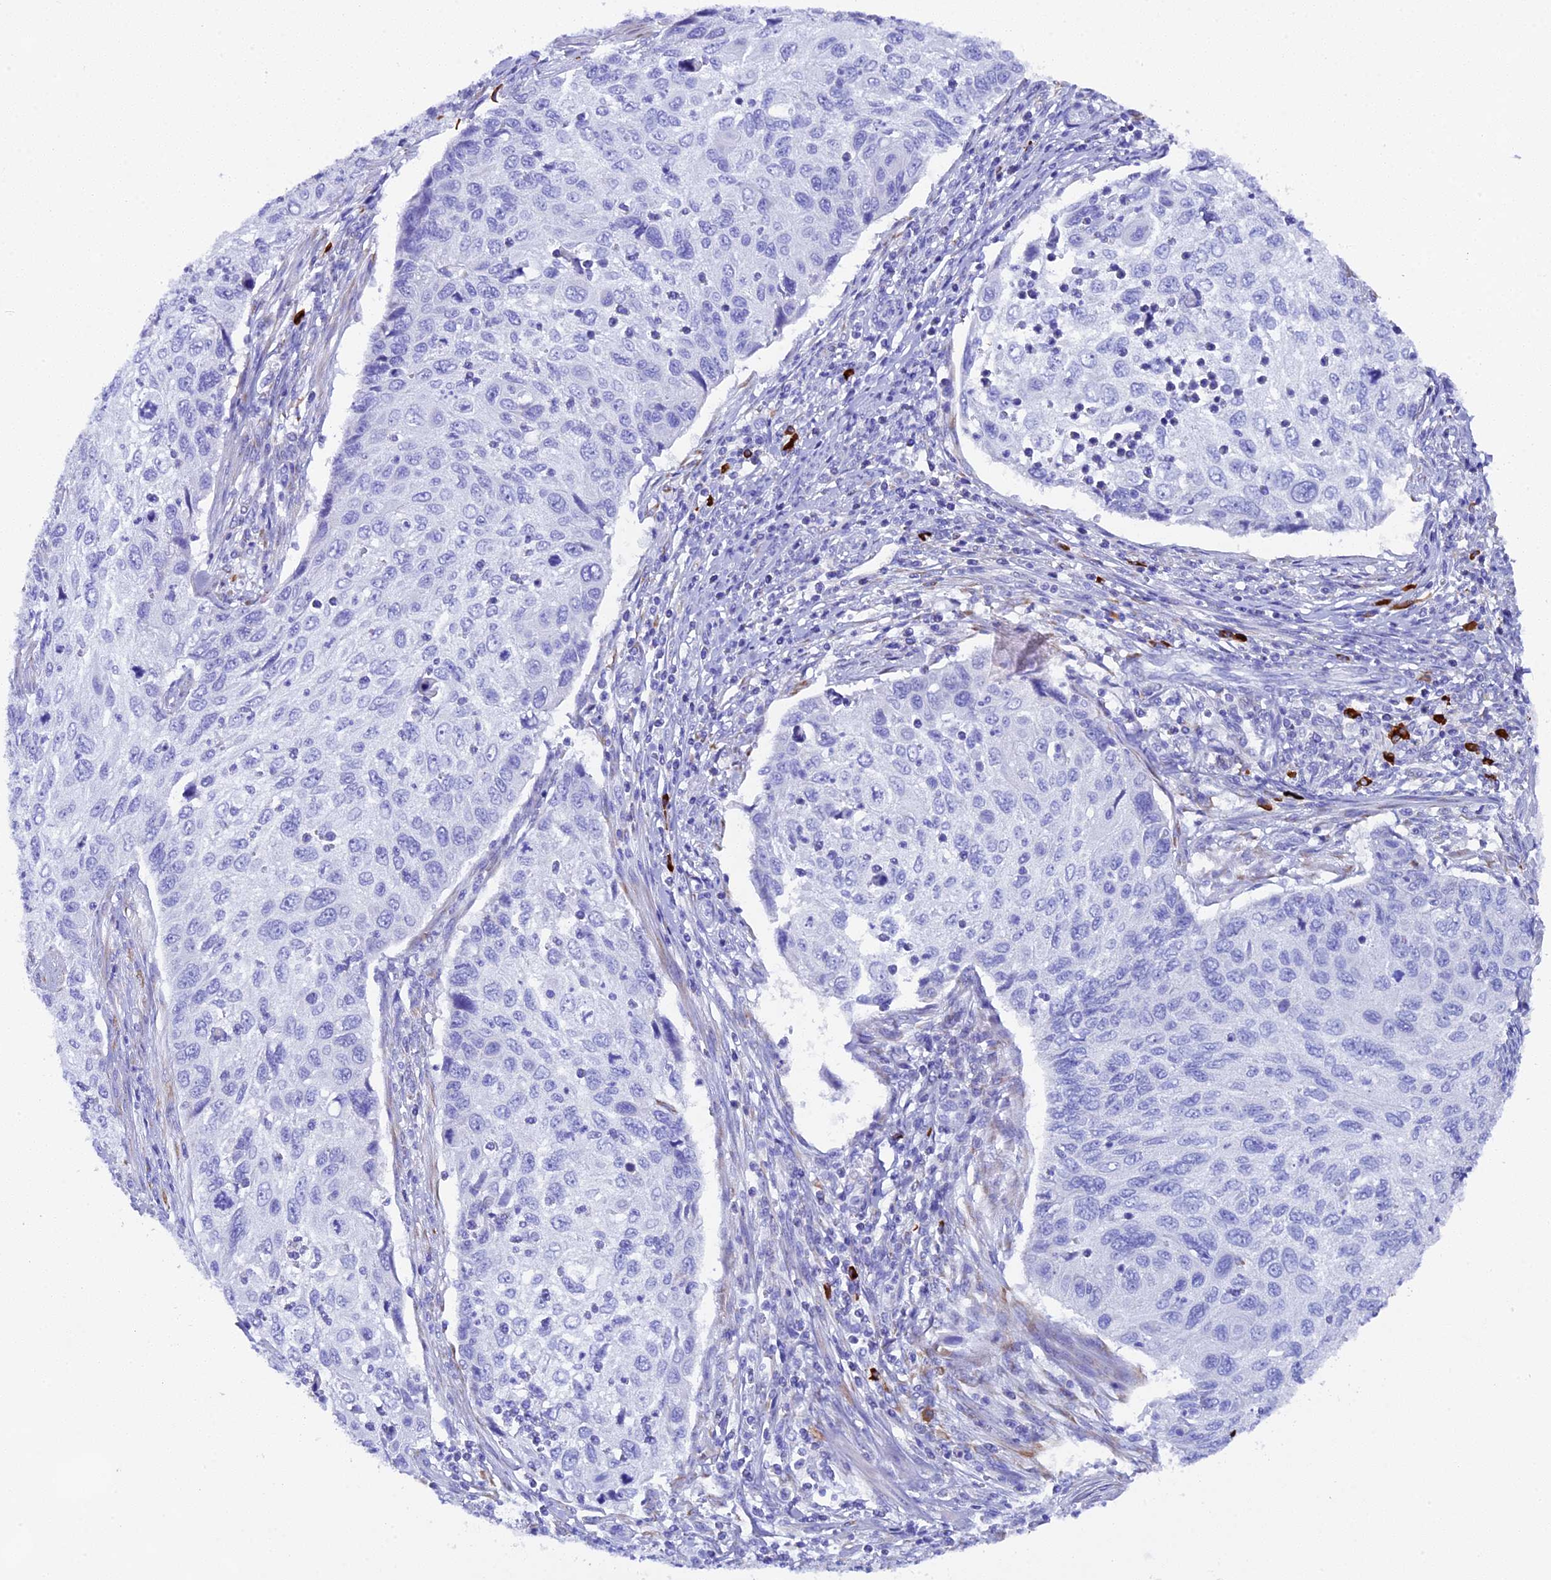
{"staining": {"intensity": "negative", "quantity": "none", "location": "none"}, "tissue": "cervical cancer", "cell_type": "Tumor cells", "image_type": "cancer", "snomed": [{"axis": "morphology", "description": "Squamous cell carcinoma, NOS"}, {"axis": "topography", "description": "Cervix"}], "caption": "Micrograph shows no significant protein expression in tumor cells of cervical cancer (squamous cell carcinoma). (Stains: DAB IHC with hematoxylin counter stain, Microscopy: brightfield microscopy at high magnification).", "gene": "FKBP11", "patient": {"sex": "female", "age": 70}}